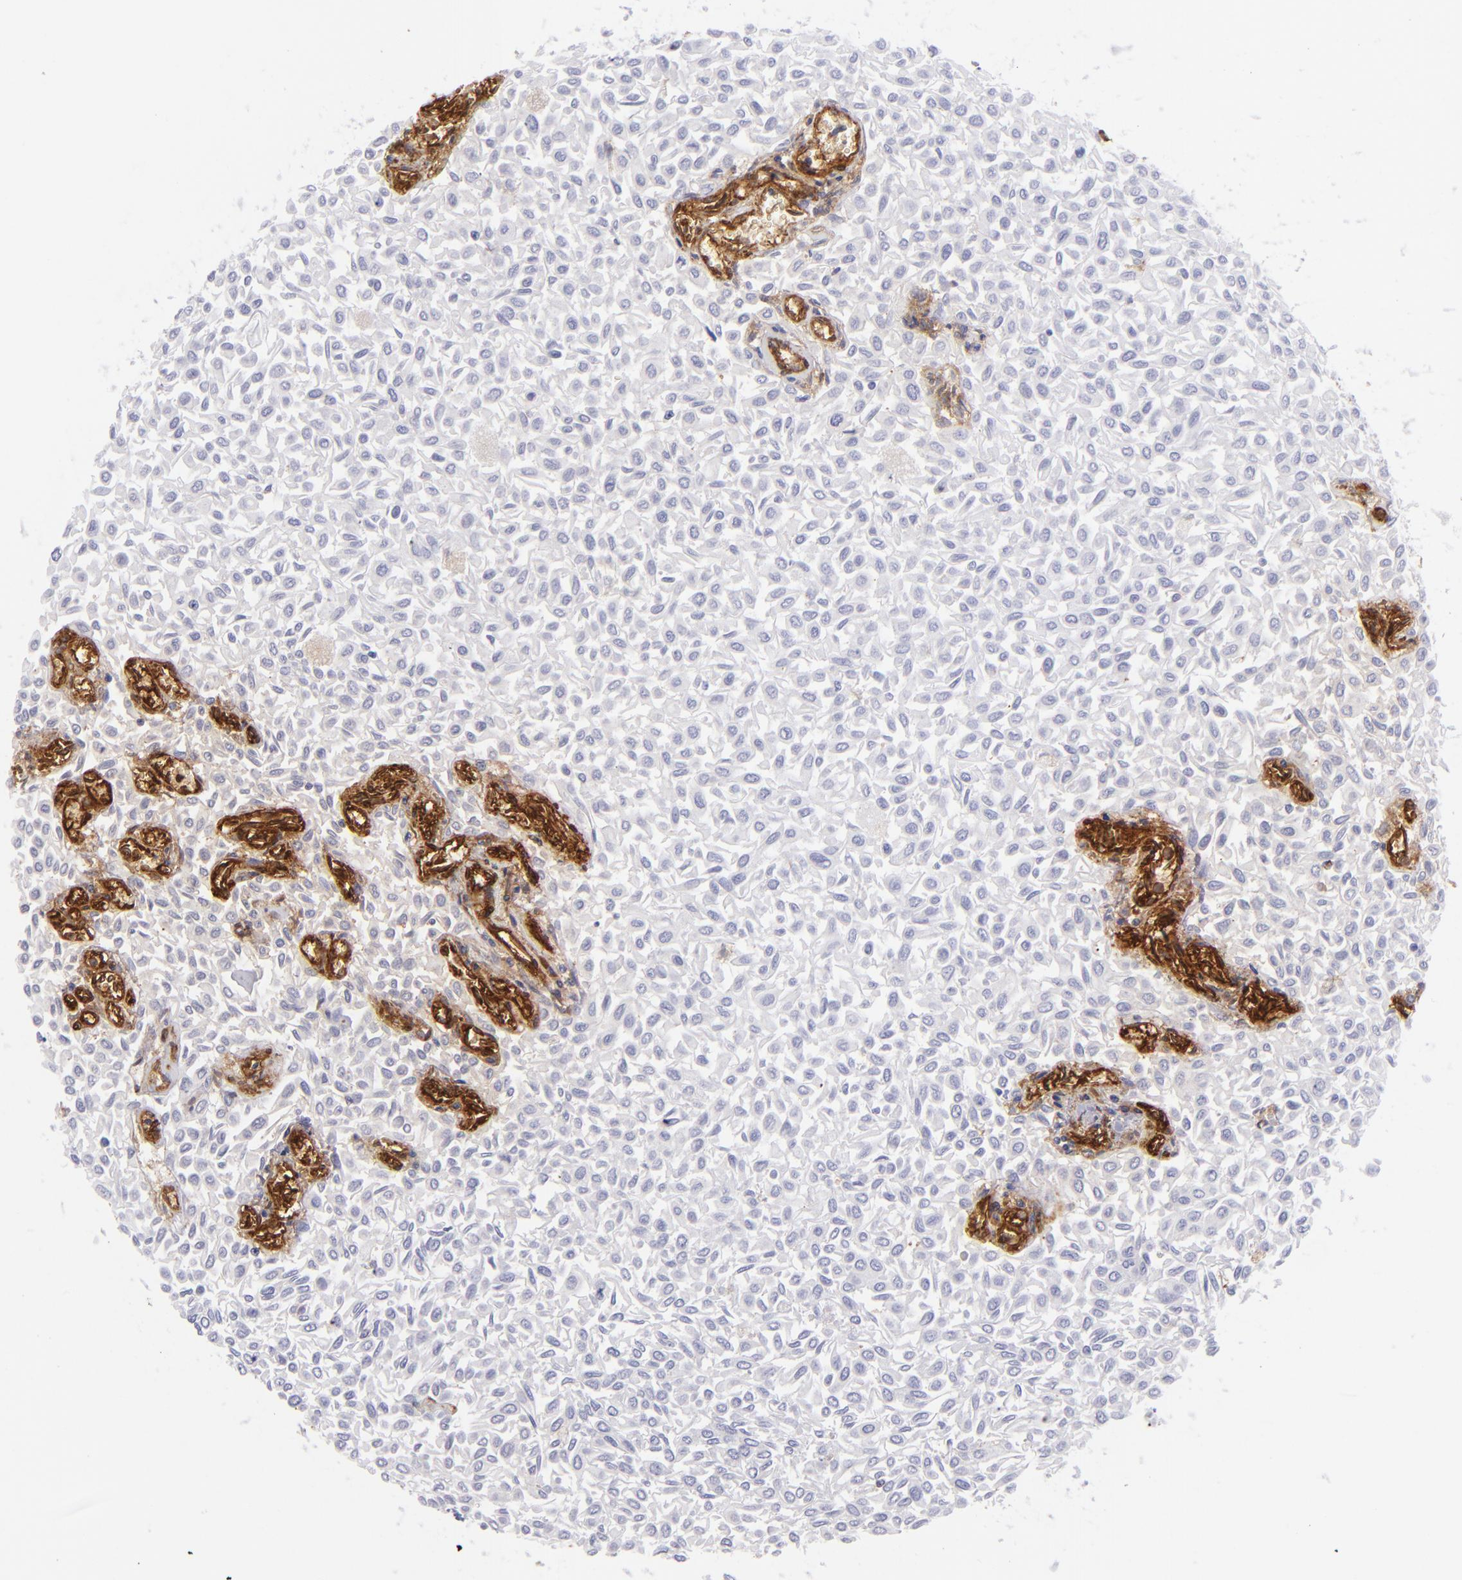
{"staining": {"intensity": "negative", "quantity": "none", "location": "none"}, "tissue": "urothelial cancer", "cell_type": "Tumor cells", "image_type": "cancer", "snomed": [{"axis": "morphology", "description": "Urothelial carcinoma, Low grade"}, {"axis": "topography", "description": "Urinary bladder"}], "caption": "This is a photomicrograph of IHC staining of urothelial cancer, which shows no expression in tumor cells.", "gene": "ENTPD1", "patient": {"sex": "male", "age": 64}}